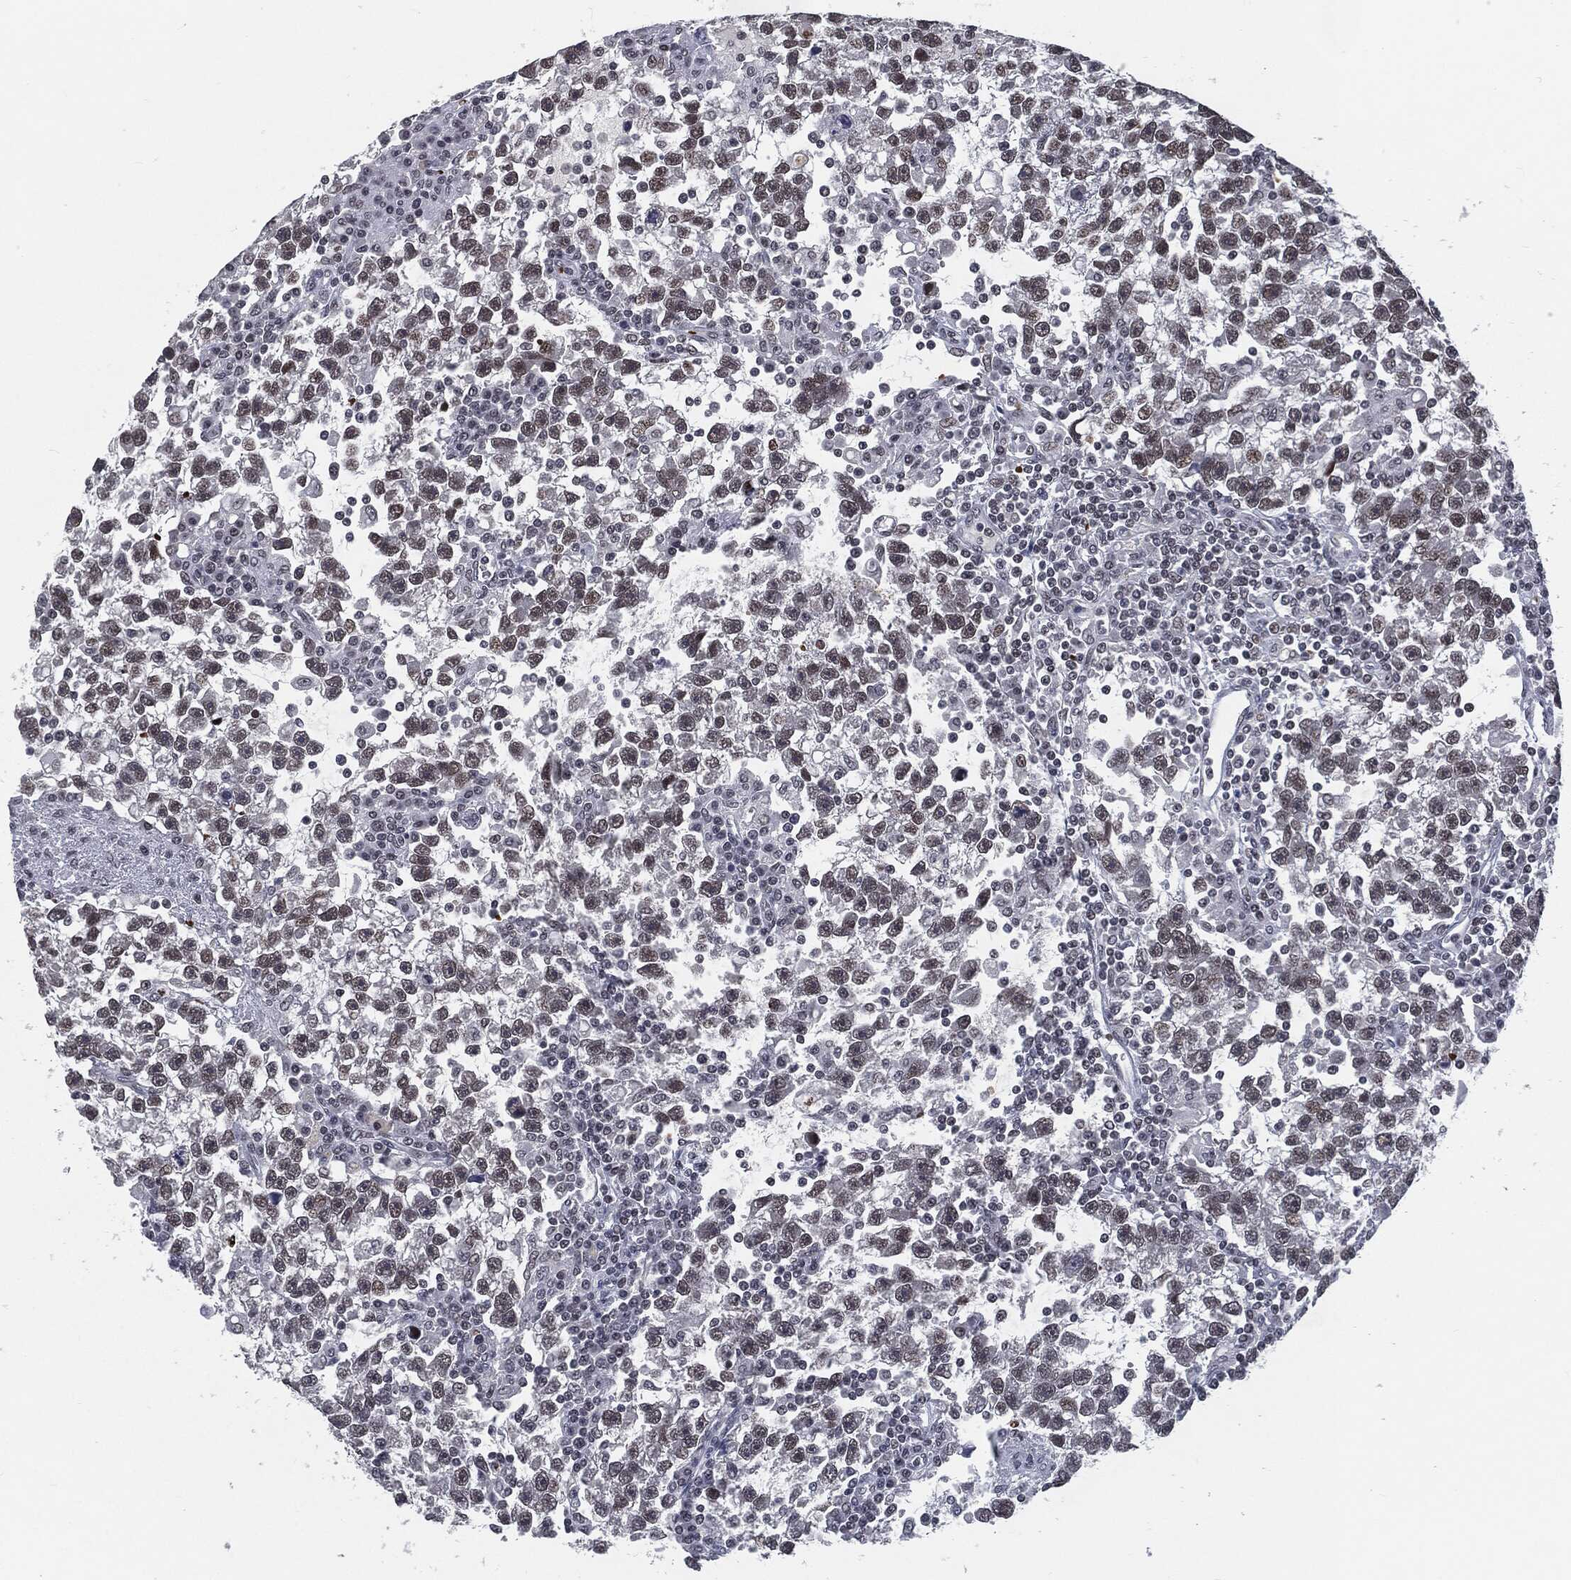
{"staining": {"intensity": "weak", "quantity": "25%-75%", "location": "nuclear"}, "tissue": "testis cancer", "cell_type": "Tumor cells", "image_type": "cancer", "snomed": [{"axis": "morphology", "description": "Seminoma, NOS"}, {"axis": "topography", "description": "Testis"}], "caption": "A brown stain shows weak nuclear expression of a protein in human seminoma (testis) tumor cells. The protein is stained brown, and the nuclei are stained in blue (DAB IHC with brightfield microscopy, high magnification).", "gene": "ANXA1", "patient": {"sex": "male", "age": 47}}